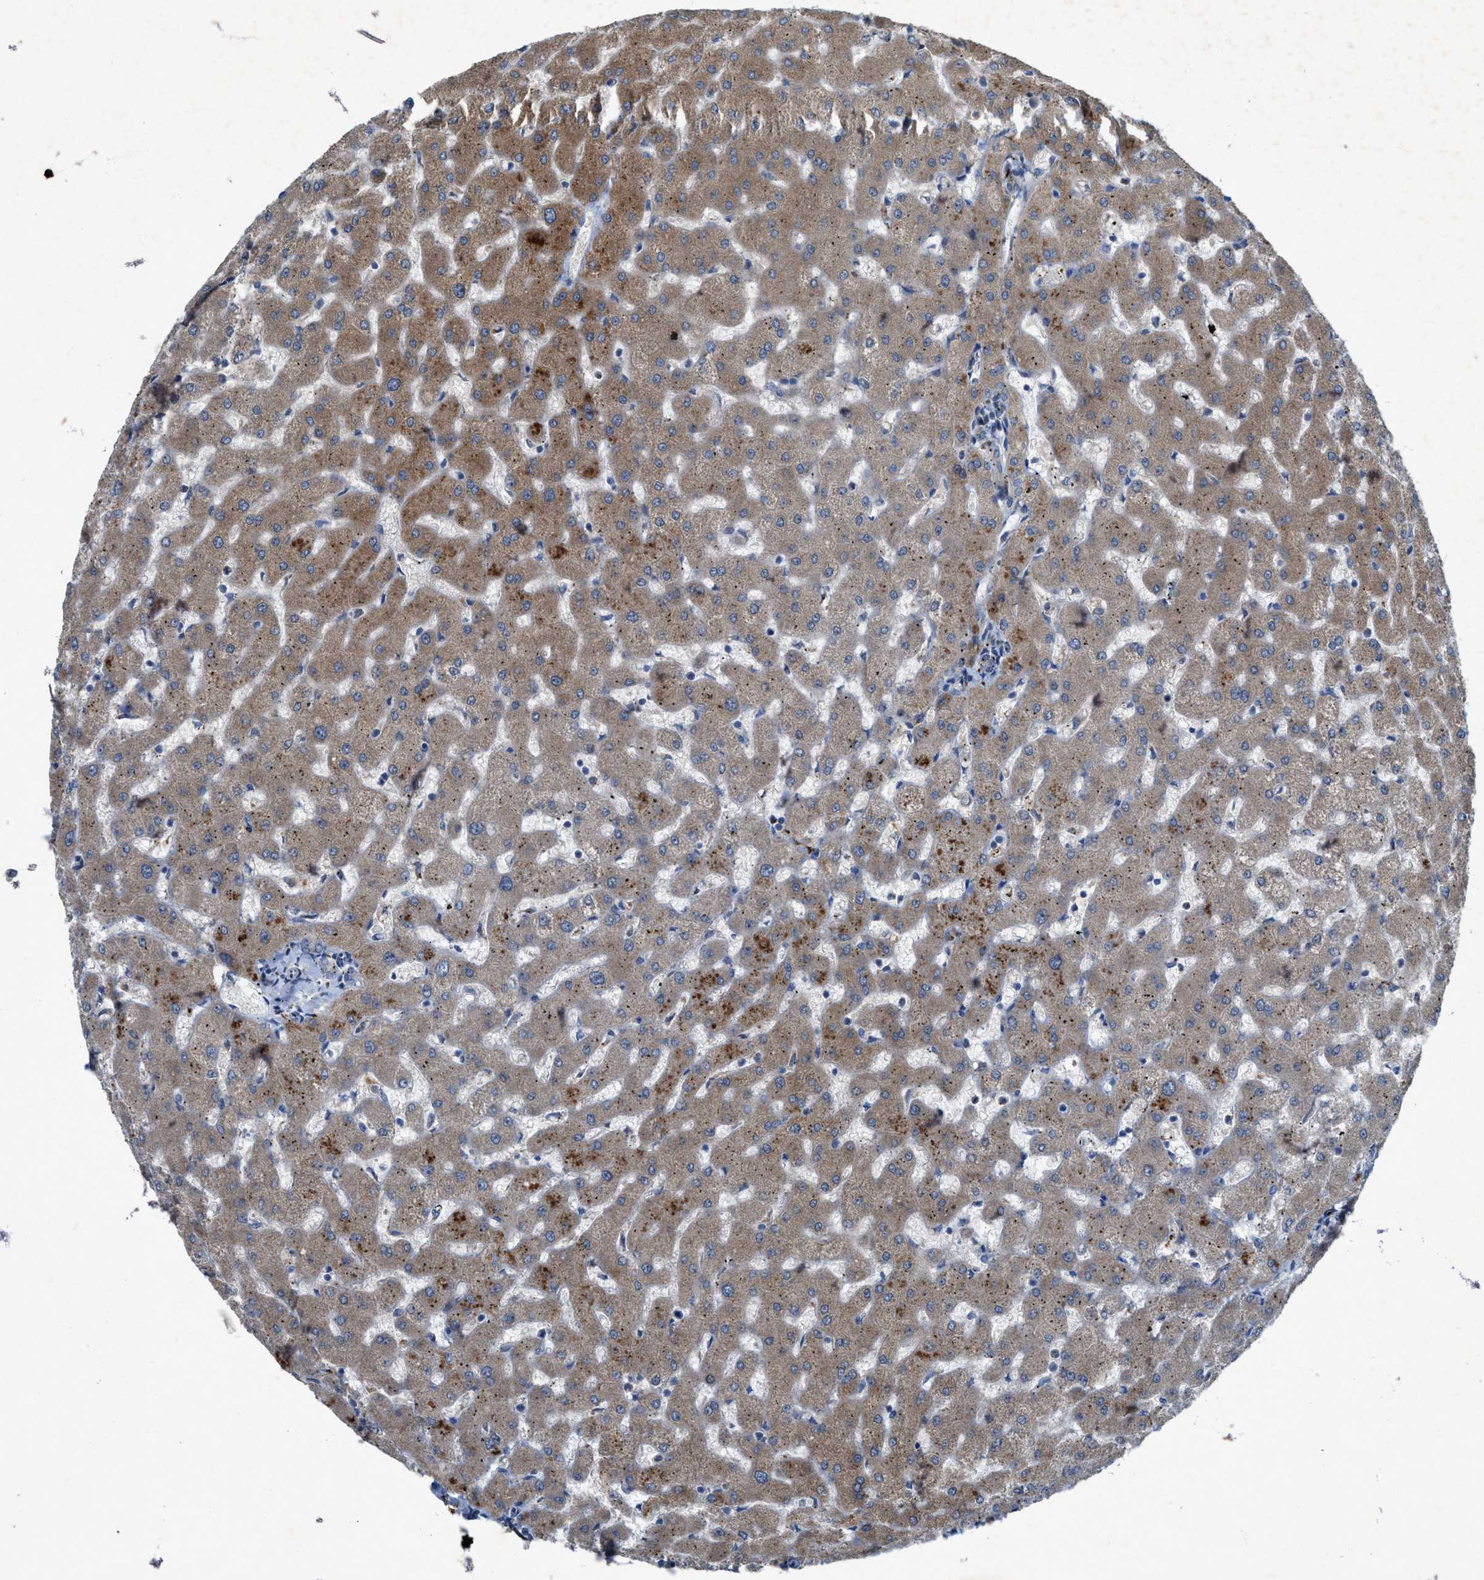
{"staining": {"intensity": "weak", "quantity": ">75%", "location": "cytoplasmic/membranous"}, "tissue": "liver", "cell_type": "Cholangiocytes", "image_type": "normal", "snomed": [{"axis": "morphology", "description": "Normal tissue, NOS"}, {"axis": "topography", "description": "Liver"}], "caption": "Liver stained with immunohistochemistry shows weak cytoplasmic/membranous expression in about >75% of cholangiocytes.", "gene": "URGCP", "patient": {"sex": "female", "age": 63}}